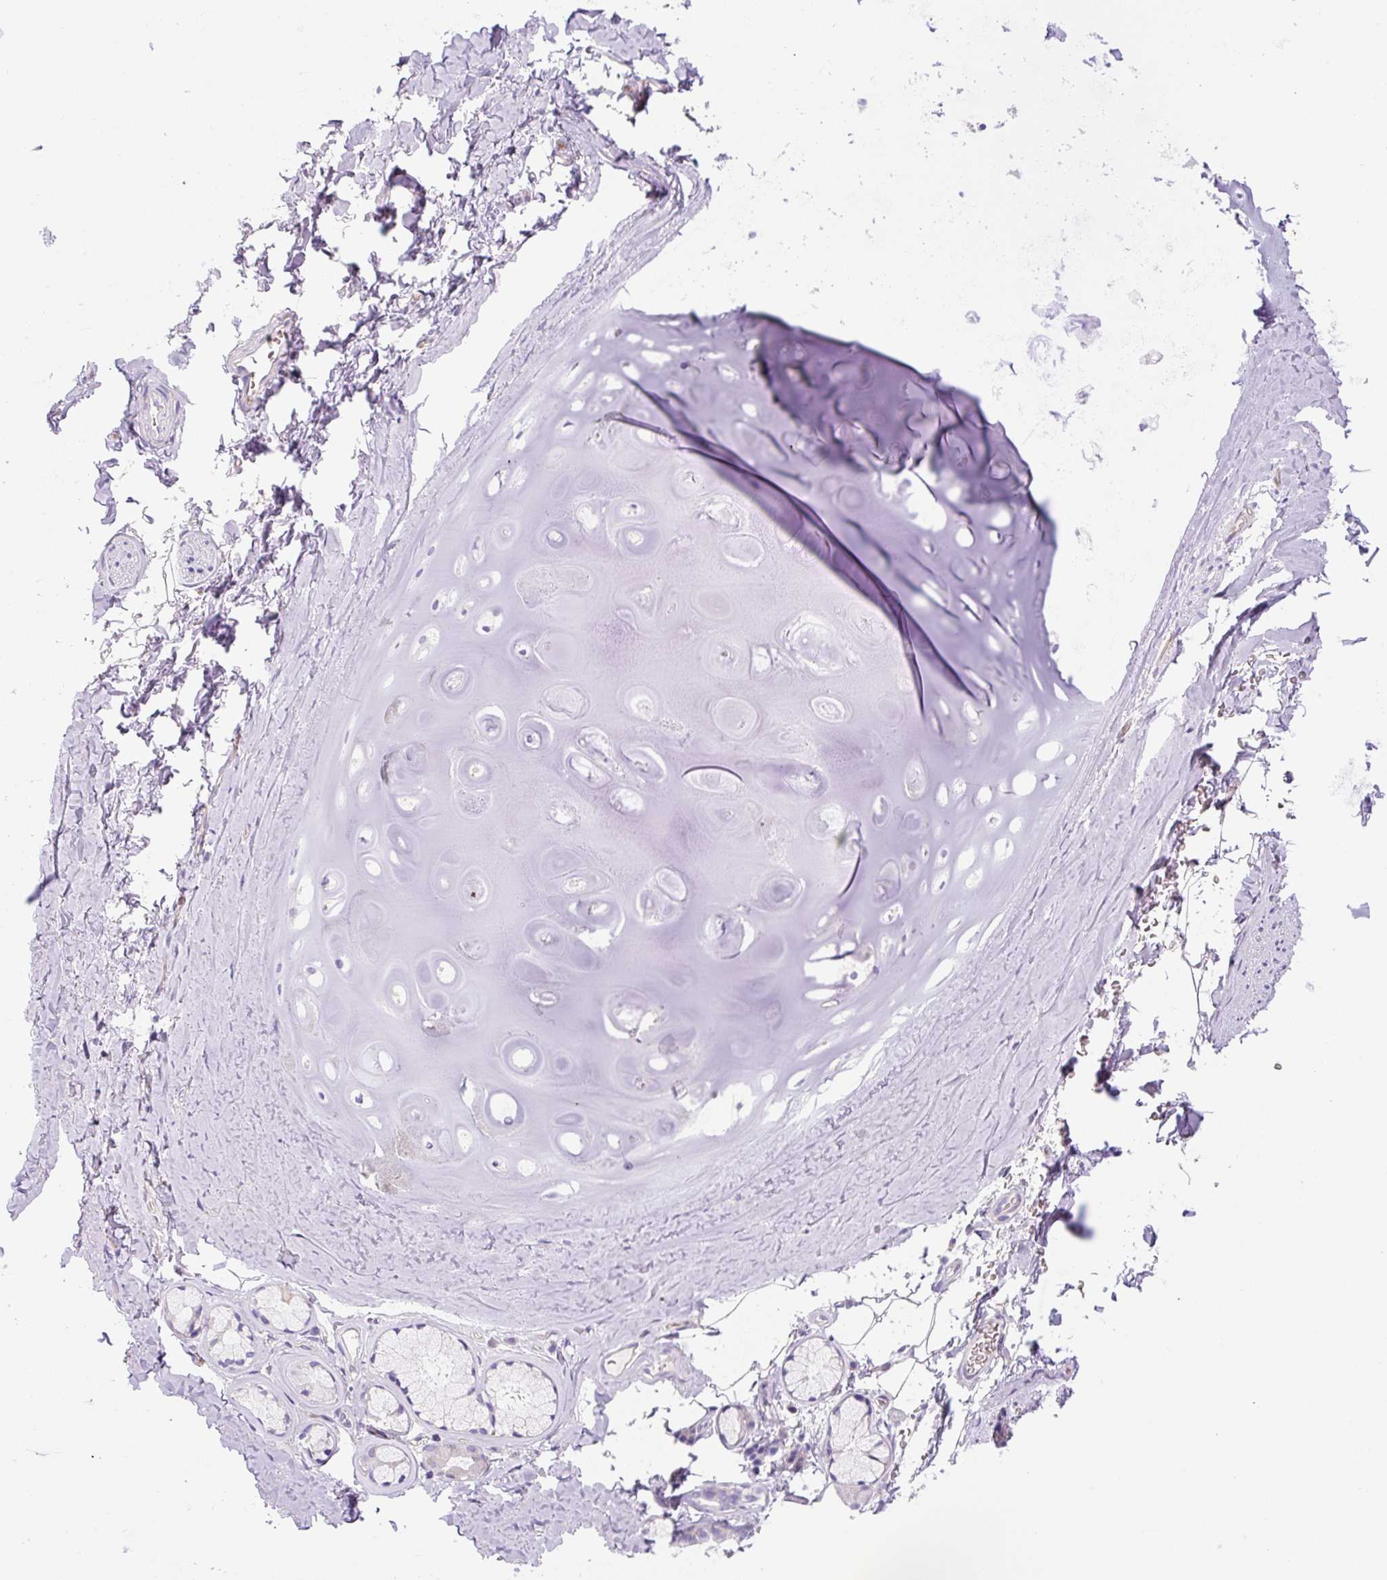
{"staining": {"intensity": "negative", "quantity": "none", "location": "none"}, "tissue": "adipose tissue", "cell_type": "Adipocytes", "image_type": "normal", "snomed": [{"axis": "morphology", "description": "Normal tissue, NOS"}, {"axis": "topography", "description": "Cartilage tissue"}, {"axis": "topography", "description": "Bronchus"}, {"axis": "topography", "description": "Peripheral nerve tissue"}], "caption": "DAB immunohistochemical staining of unremarkable adipose tissue reveals no significant positivity in adipocytes. The staining is performed using DAB (3,3'-diaminobenzidine) brown chromogen with nuclei counter-stained in using hematoxylin.", "gene": "ASB4", "patient": {"sex": "male", "age": 67}}